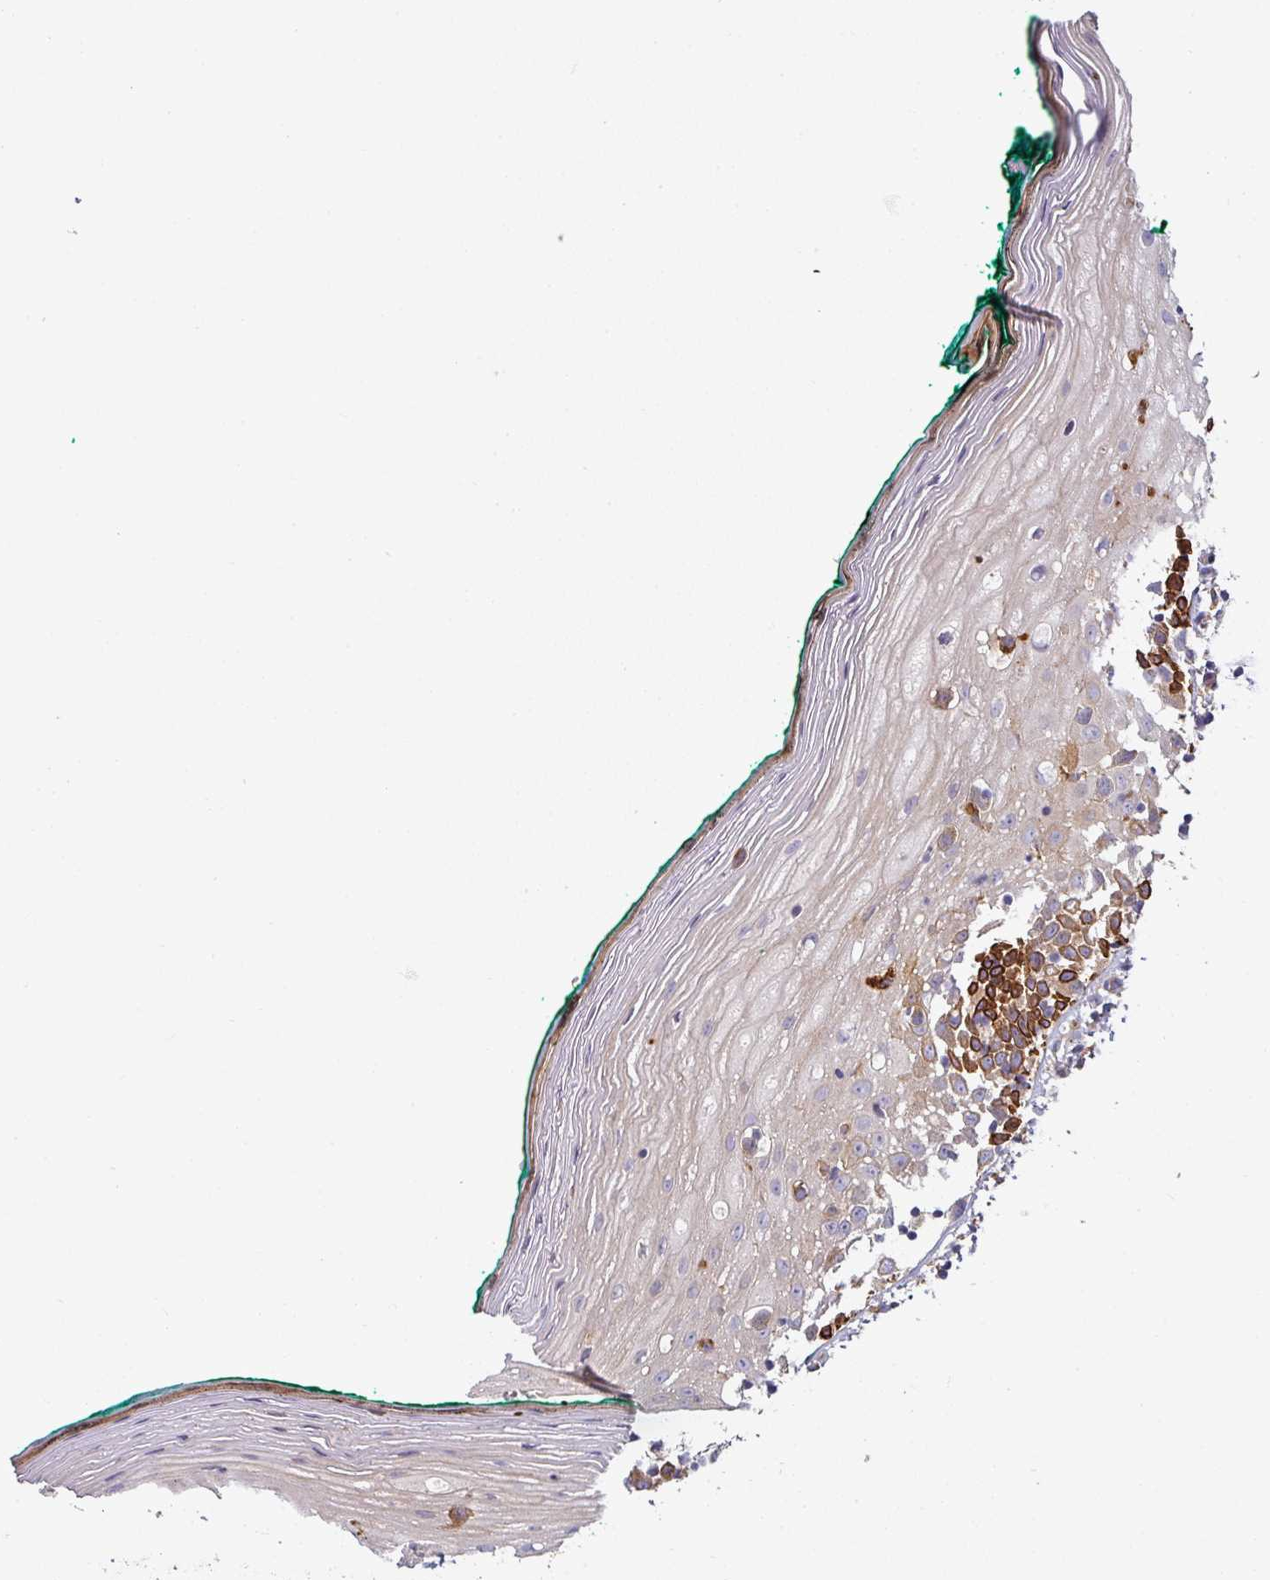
{"staining": {"intensity": "strong", "quantity": "<25%", "location": "cytoplasmic/membranous"}, "tissue": "oral mucosa", "cell_type": "Squamous epithelial cells", "image_type": "normal", "snomed": [{"axis": "morphology", "description": "Normal tissue, NOS"}, {"axis": "topography", "description": "Oral tissue"}], "caption": "Squamous epithelial cells demonstrate strong cytoplasmic/membranous staining in approximately <25% of cells in unremarkable oral mucosa. The protein is stained brown, and the nuclei are stained in blue (DAB (3,3'-diaminobenzidine) IHC with brightfield microscopy, high magnification).", "gene": "ZNF268", "patient": {"sex": "female", "age": 83}}